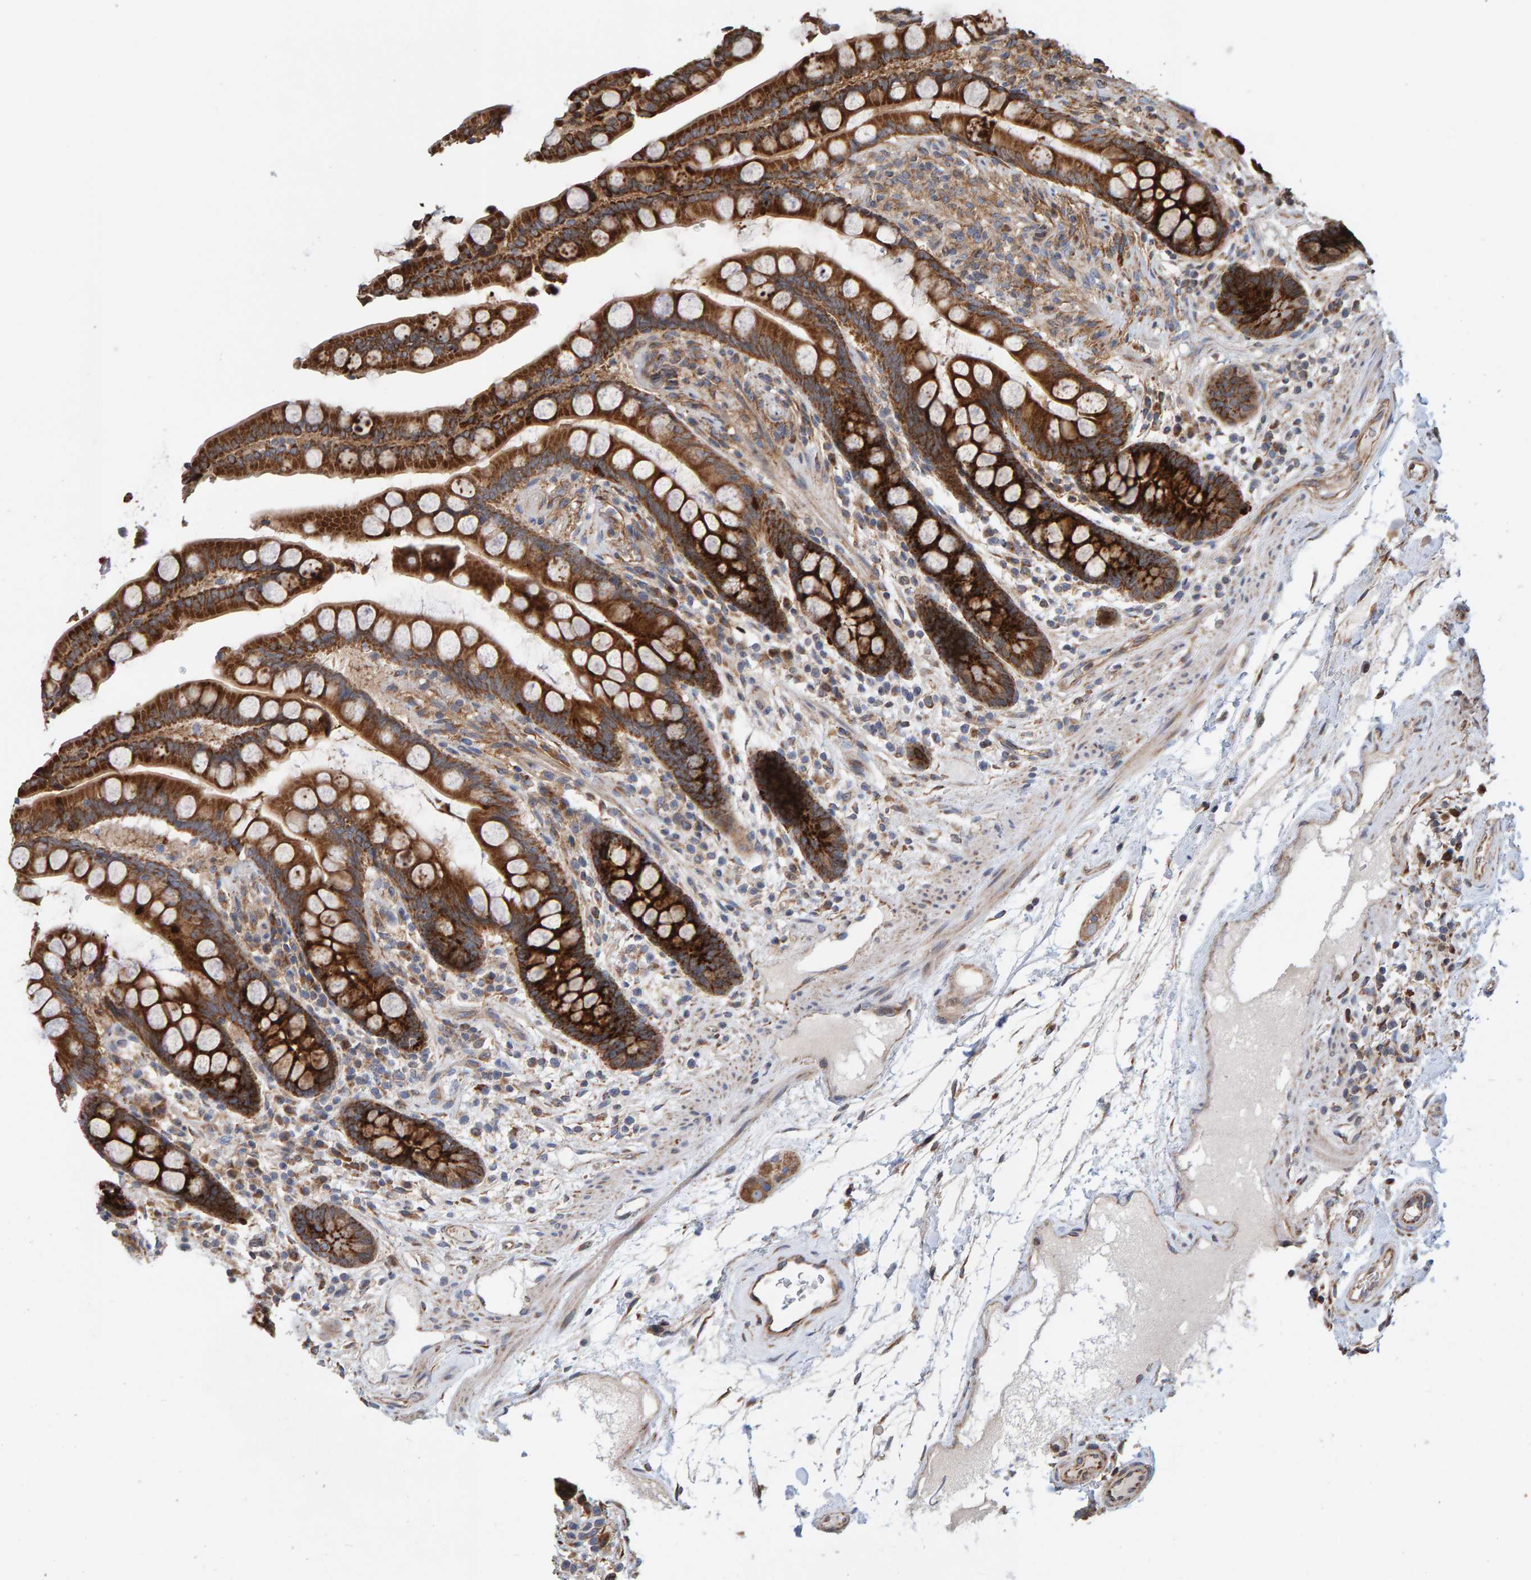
{"staining": {"intensity": "moderate", "quantity": "25%-75%", "location": "cytoplasmic/membranous"}, "tissue": "colon", "cell_type": "Endothelial cells", "image_type": "normal", "snomed": [{"axis": "morphology", "description": "Normal tissue, NOS"}, {"axis": "topography", "description": "Colon"}], "caption": "About 25%-75% of endothelial cells in benign colon reveal moderate cytoplasmic/membranous protein staining as visualized by brown immunohistochemical staining.", "gene": "MRPL45", "patient": {"sex": "male", "age": 73}}